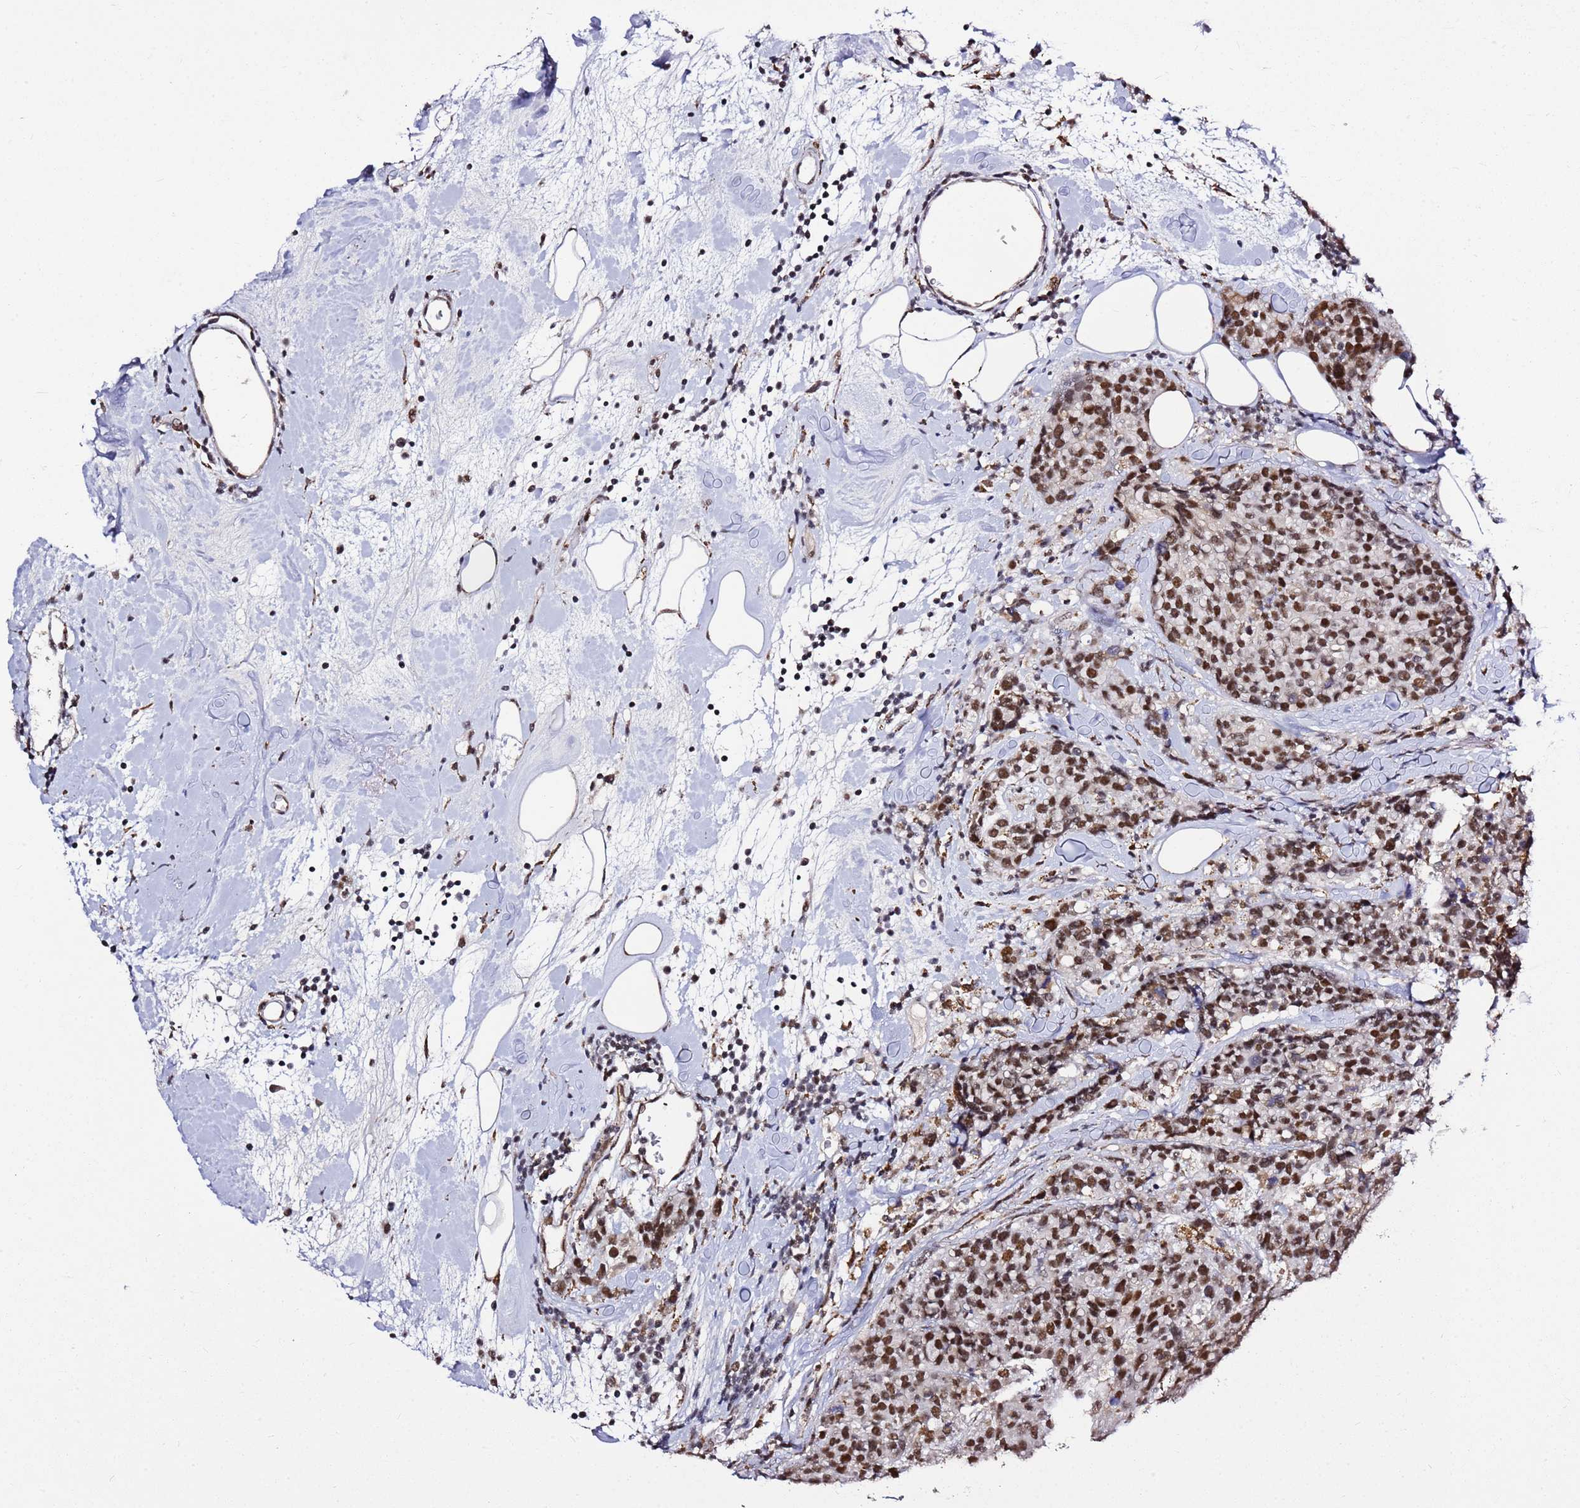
{"staining": {"intensity": "moderate", "quantity": ">75%", "location": "nuclear"}, "tissue": "breast cancer", "cell_type": "Tumor cells", "image_type": "cancer", "snomed": [{"axis": "morphology", "description": "Lobular carcinoma"}, {"axis": "topography", "description": "Breast"}], "caption": "The immunohistochemical stain shows moderate nuclear positivity in tumor cells of breast cancer (lobular carcinoma) tissue. Ihc stains the protein of interest in brown and the nuclei are stained blue.", "gene": "AKAP8L", "patient": {"sex": "female", "age": 59}}